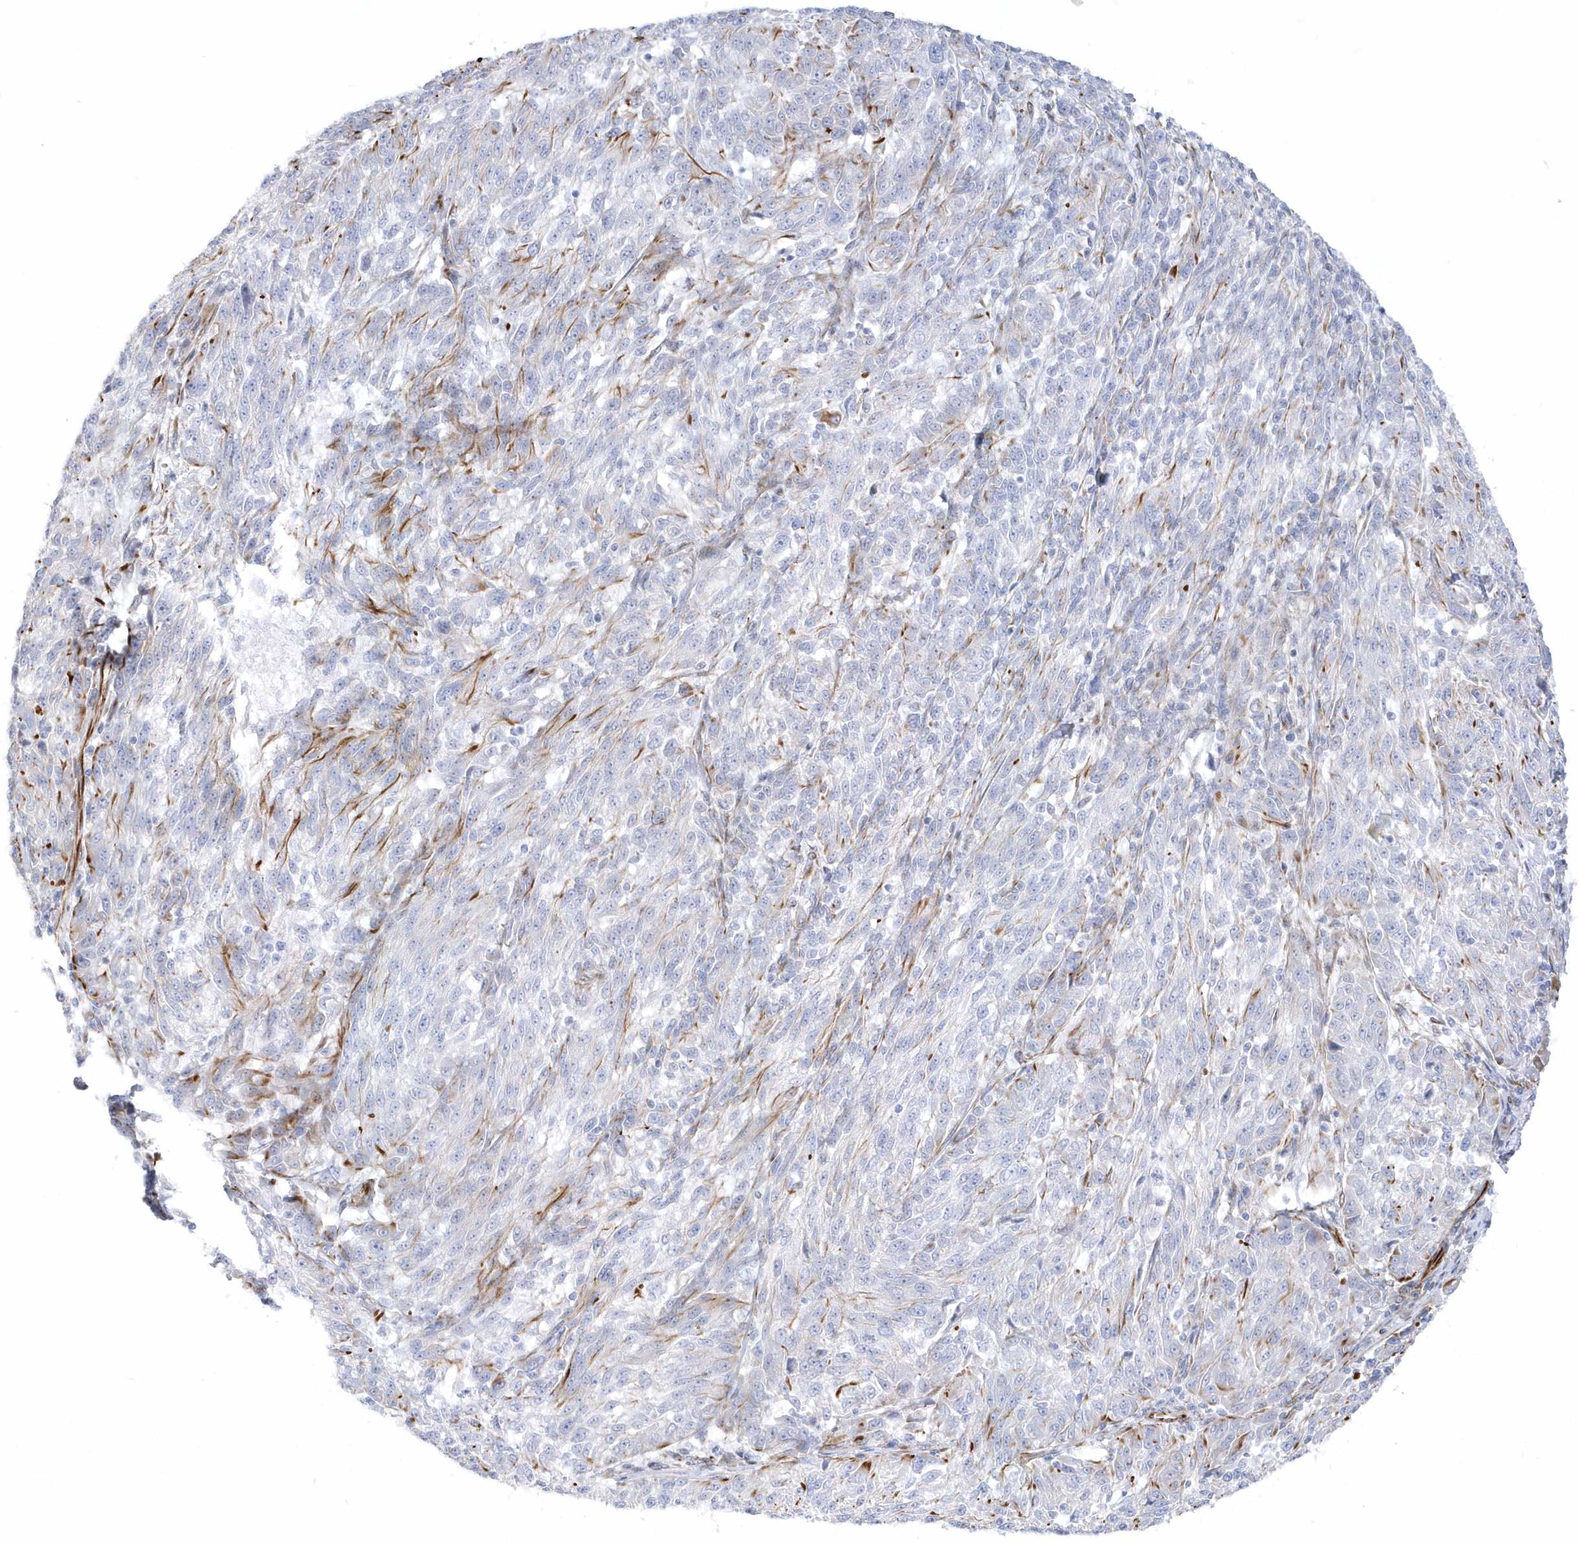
{"staining": {"intensity": "moderate", "quantity": "<25%", "location": "cytoplasmic/membranous"}, "tissue": "melanoma", "cell_type": "Tumor cells", "image_type": "cancer", "snomed": [{"axis": "morphology", "description": "Malignant melanoma, NOS"}, {"axis": "topography", "description": "Skin"}], "caption": "Protein analysis of melanoma tissue exhibits moderate cytoplasmic/membranous expression in about <25% of tumor cells.", "gene": "PPIL6", "patient": {"sex": "male", "age": 53}}